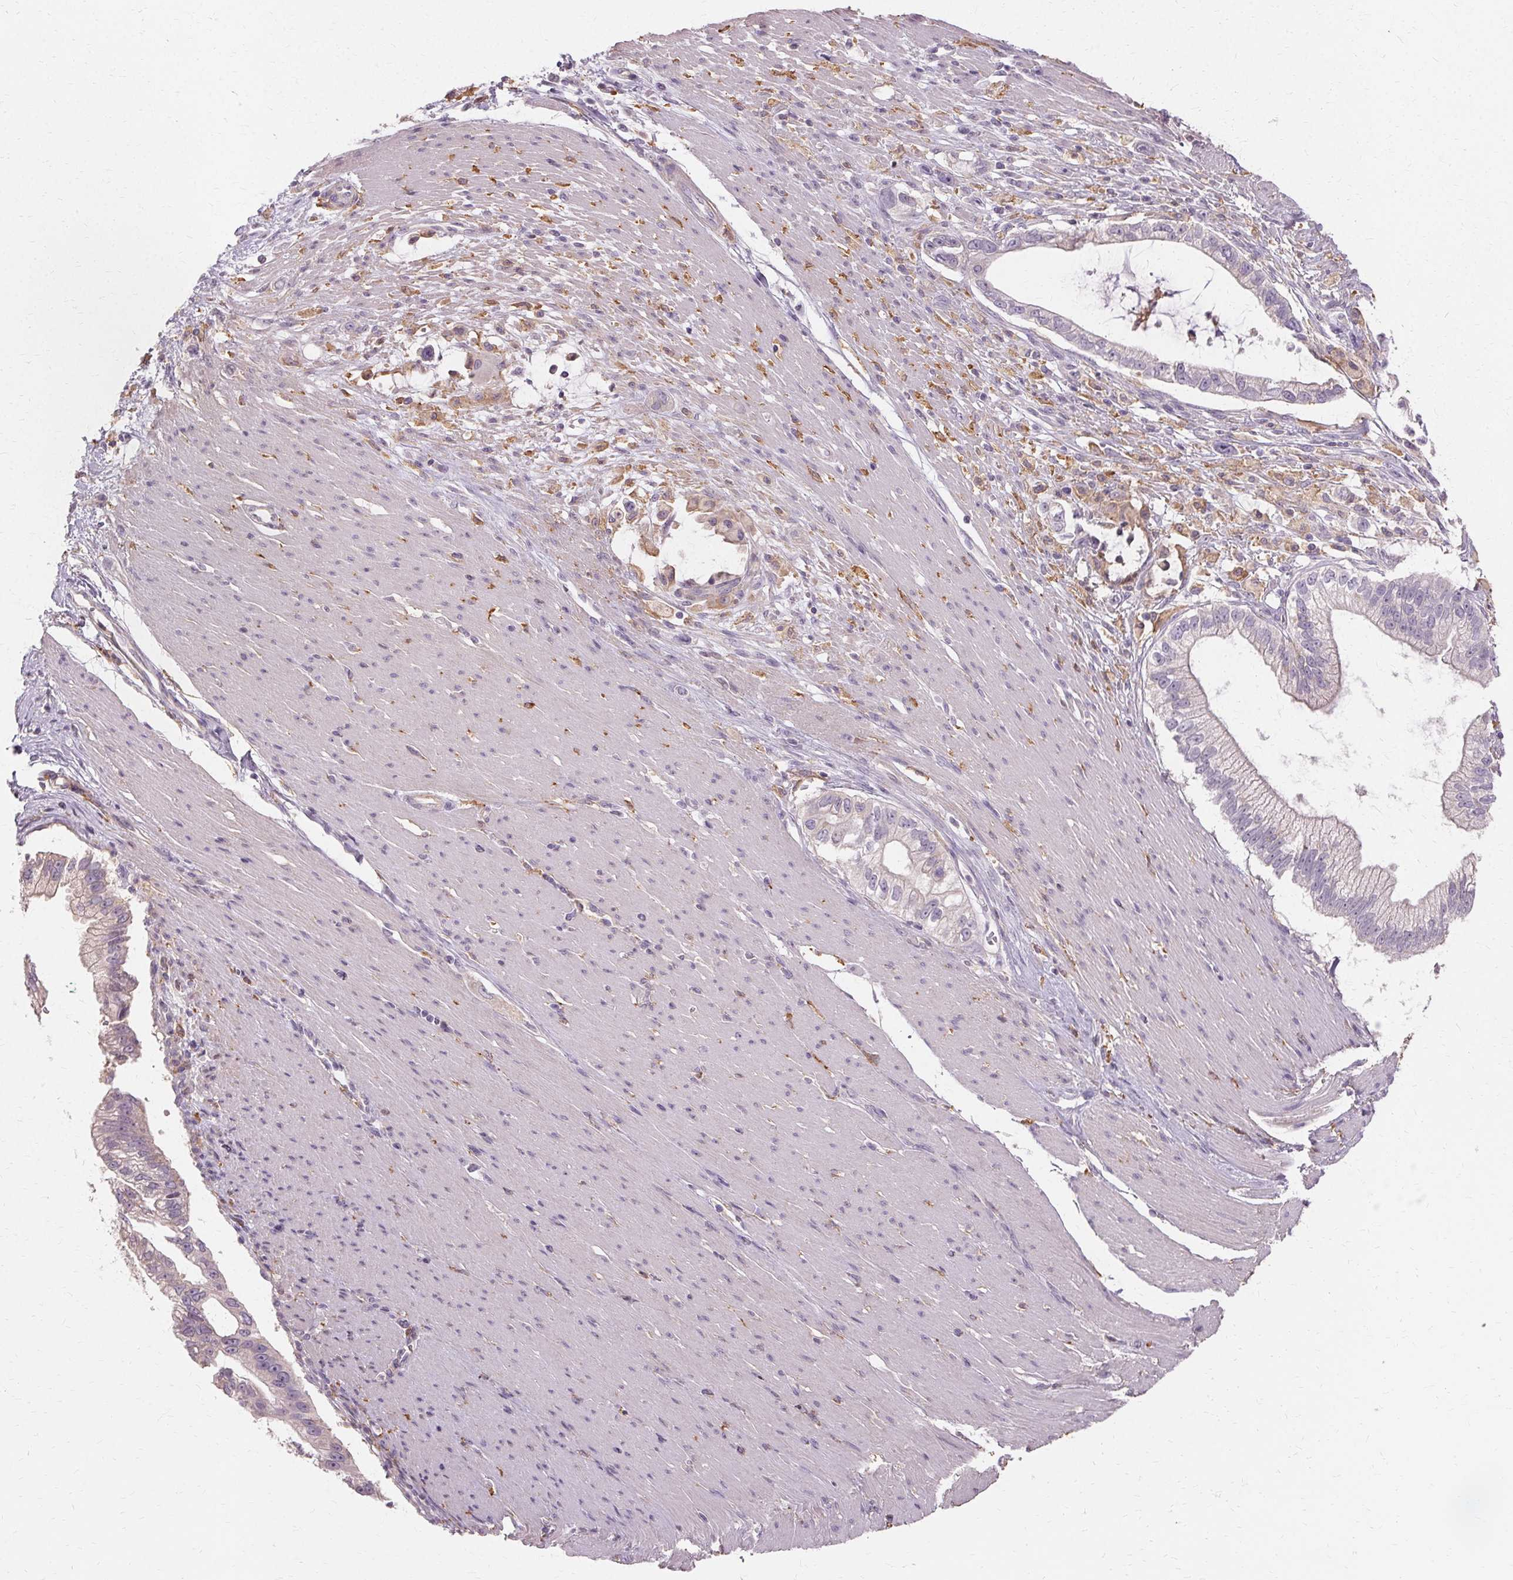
{"staining": {"intensity": "negative", "quantity": "none", "location": "none"}, "tissue": "pancreatic cancer", "cell_type": "Tumor cells", "image_type": "cancer", "snomed": [{"axis": "morphology", "description": "Adenocarcinoma, NOS"}, {"axis": "topography", "description": "Pancreas"}], "caption": "A micrograph of human pancreatic cancer (adenocarcinoma) is negative for staining in tumor cells.", "gene": "IFNGR1", "patient": {"sex": "male", "age": 70}}